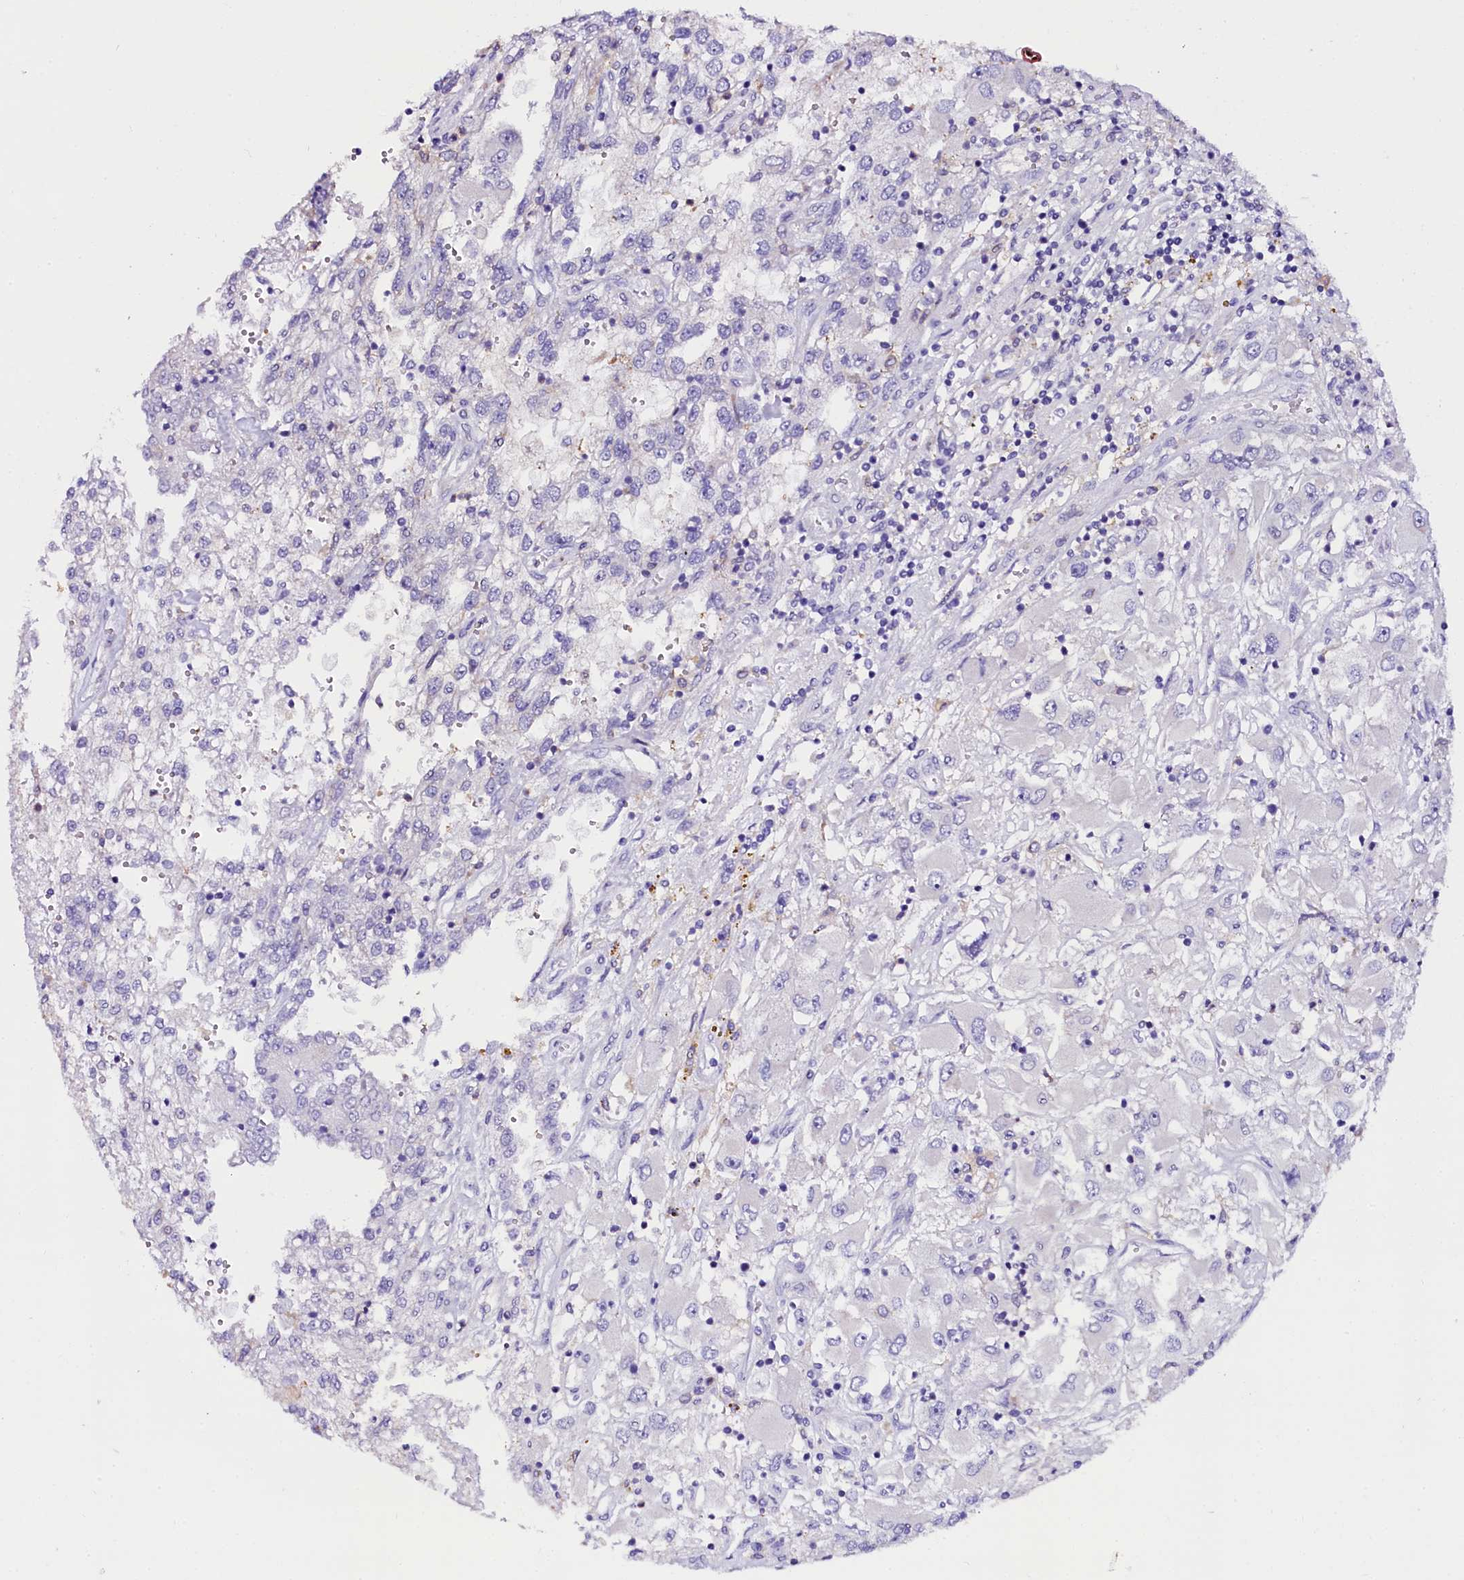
{"staining": {"intensity": "negative", "quantity": "none", "location": "none"}, "tissue": "renal cancer", "cell_type": "Tumor cells", "image_type": "cancer", "snomed": [{"axis": "morphology", "description": "Adenocarcinoma, NOS"}, {"axis": "topography", "description": "Kidney"}], "caption": "Immunohistochemistry (IHC) of renal adenocarcinoma exhibits no staining in tumor cells. (Brightfield microscopy of DAB immunohistochemistry at high magnification).", "gene": "OTOL1", "patient": {"sex": "female", "age": 52}}